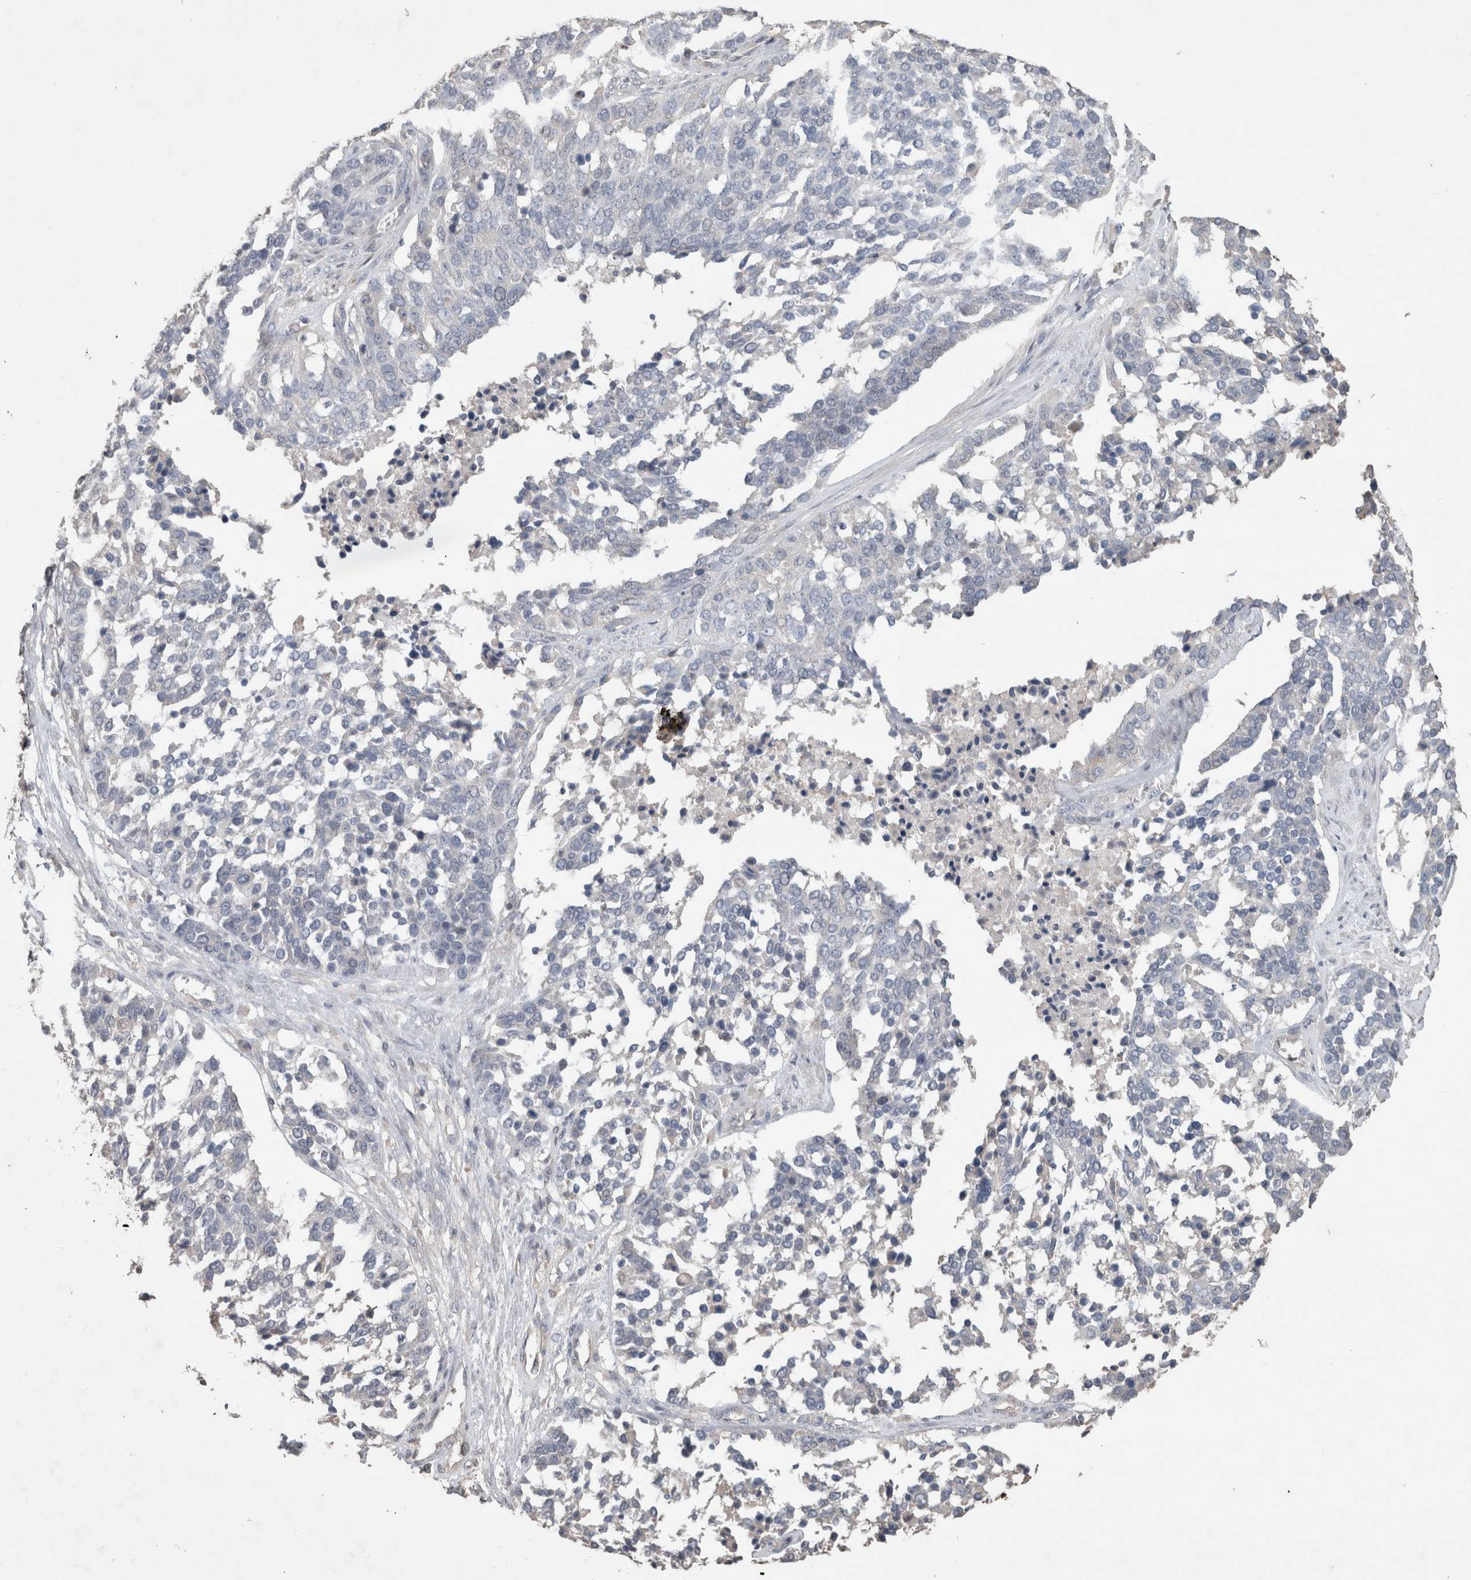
{"staining": {"intensity": "negative", "quantity": "none", "location": "none"}, "tissue": "ovarian cancer", "cell_type": "Tumor cells", "image_type": "cancer", "snomed": [{"axis": "morphology", "description": "Cystadenocarcinoma, serous, NOS"}, {"axis": "topography", "description": "Ovary"}], "caption": "Tumor cells are negative for protein expression in human serous cystadenocarcinoma (ovarian).", "gene": "TRIM5", "patient": {"sex": "female", "age": 44}}